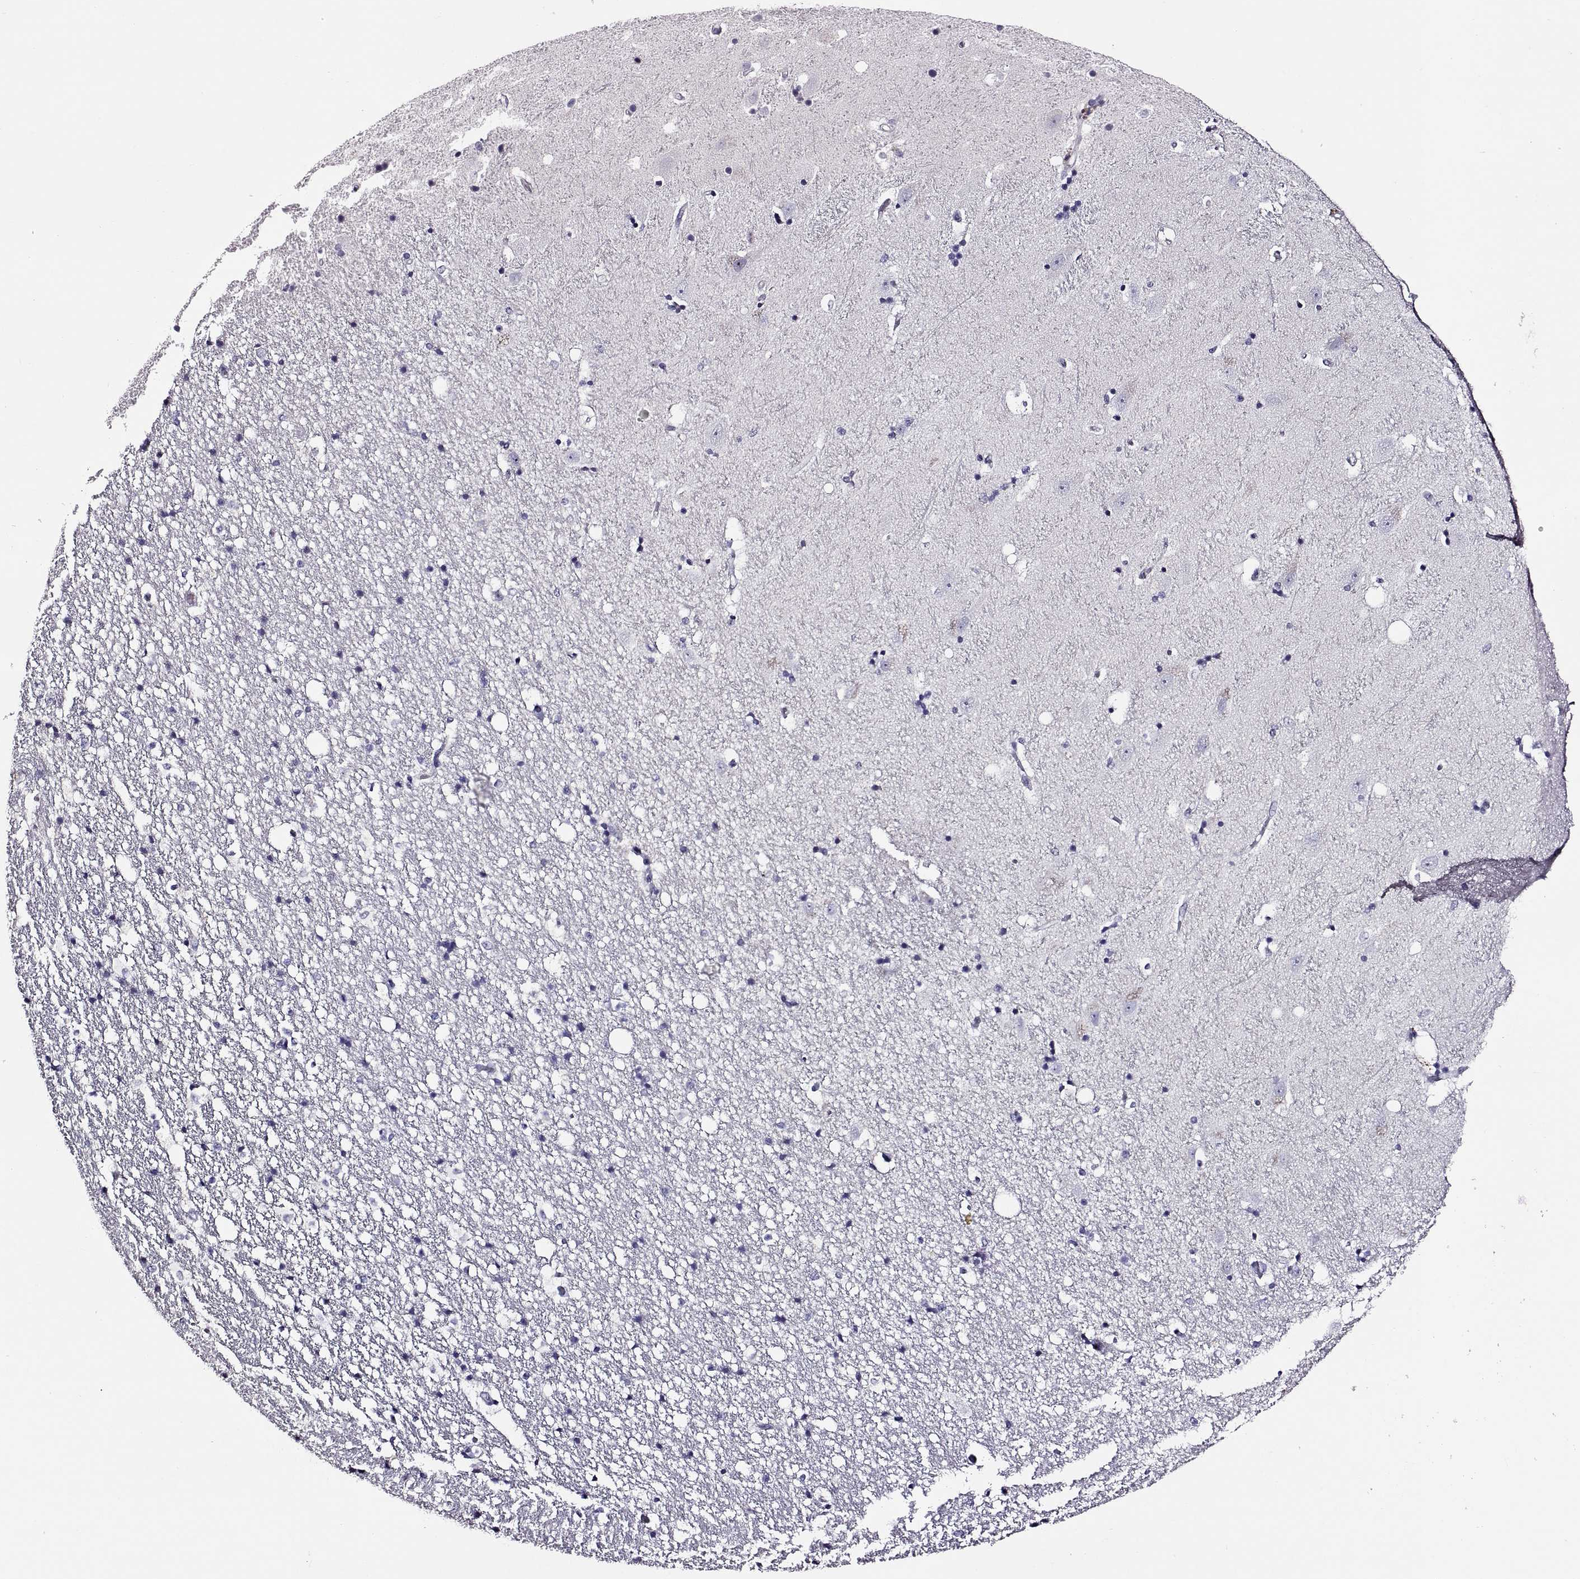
{"staining": {"intensity": "negative", "quantity": "none", "location": "none"}, "tissue": "hippocampus", "cell_type": "Glial cells", "image_type": "normal", "snomed": [{"axis": "morphology", "description": "Normal tissue, NOS"}, {"axis": "topography", "description": "Hippocampus"}], "caption": "Immunohistochemistry micrograph of benign human hippocampus stained for a protein (brown), which demonstrates no expression in glial cells. (Brightfield microscopy of DAB (3,3'-diaminobenzidine) immunohistochemistry (IHC) at high magnification).", "gene": "VSX2", "patient": {"sex": "male", "age": 49}}